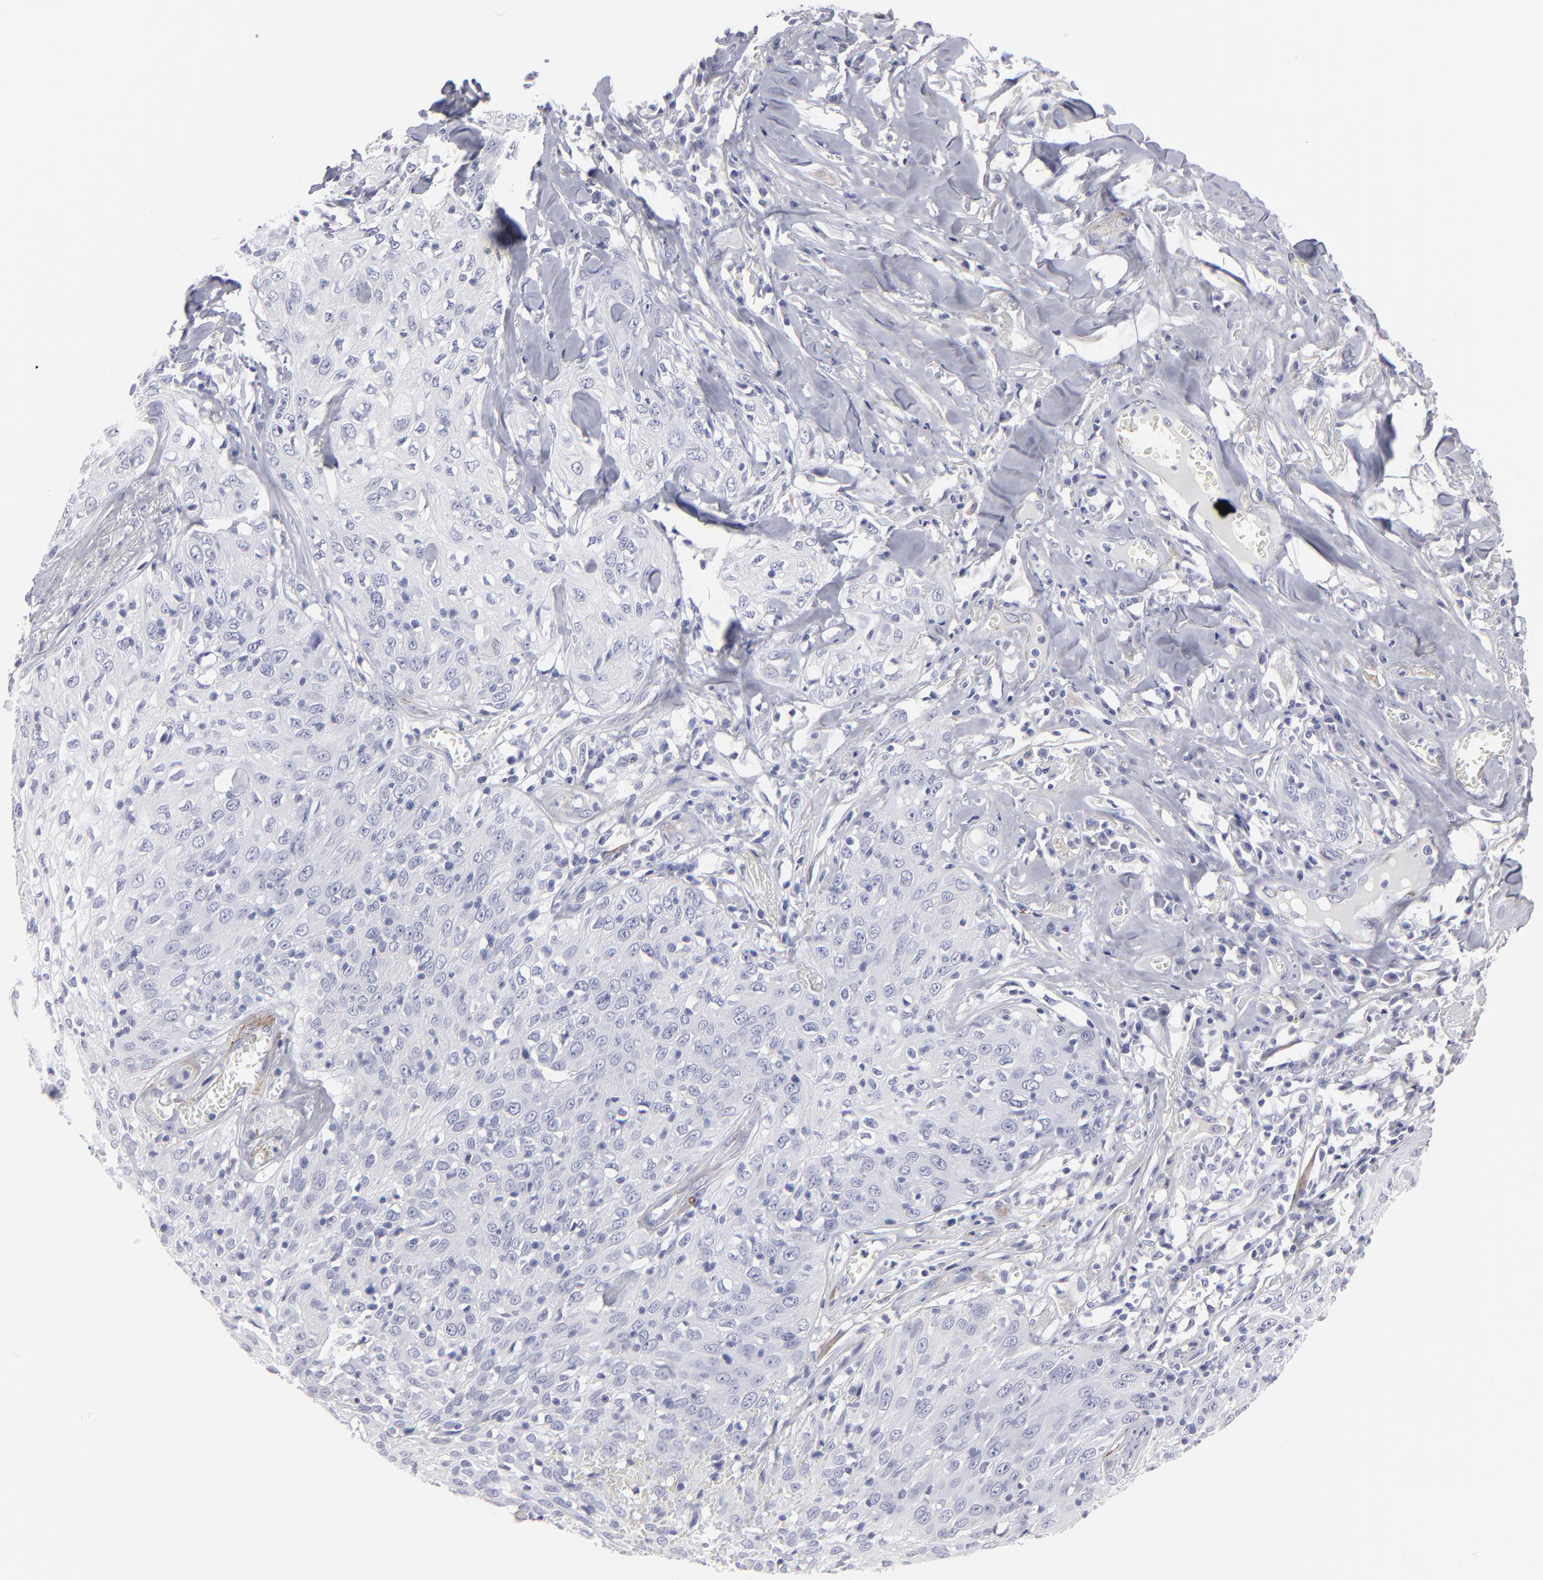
{"staining": {"intensity": "negative", "quantity": "none", "location": "none"}, "tissue": "skin cancer", "cell_type": "Tumor cells", "image_type": "cancer", "snomed": [{"axis": "morphology", "description": "Squamous cell carcinoma, NOS"}, {"axis": "topography", "description": "Skin"}], "caption": "Immunohistochemistry (IHC) histopathology image of squamous cell carcinoma (skin) stained for a protein (brown), which exhibits no expression in tumor cells. The staining was performed using DAB (3,3'-diaminobenzidine) to visualize the protein expression in brown, while the nuclei were stained in blue with hematoxylin (Magnification: 20x).", "gene": "CADM3", "patient": {"sex": "male", "age": 65}}